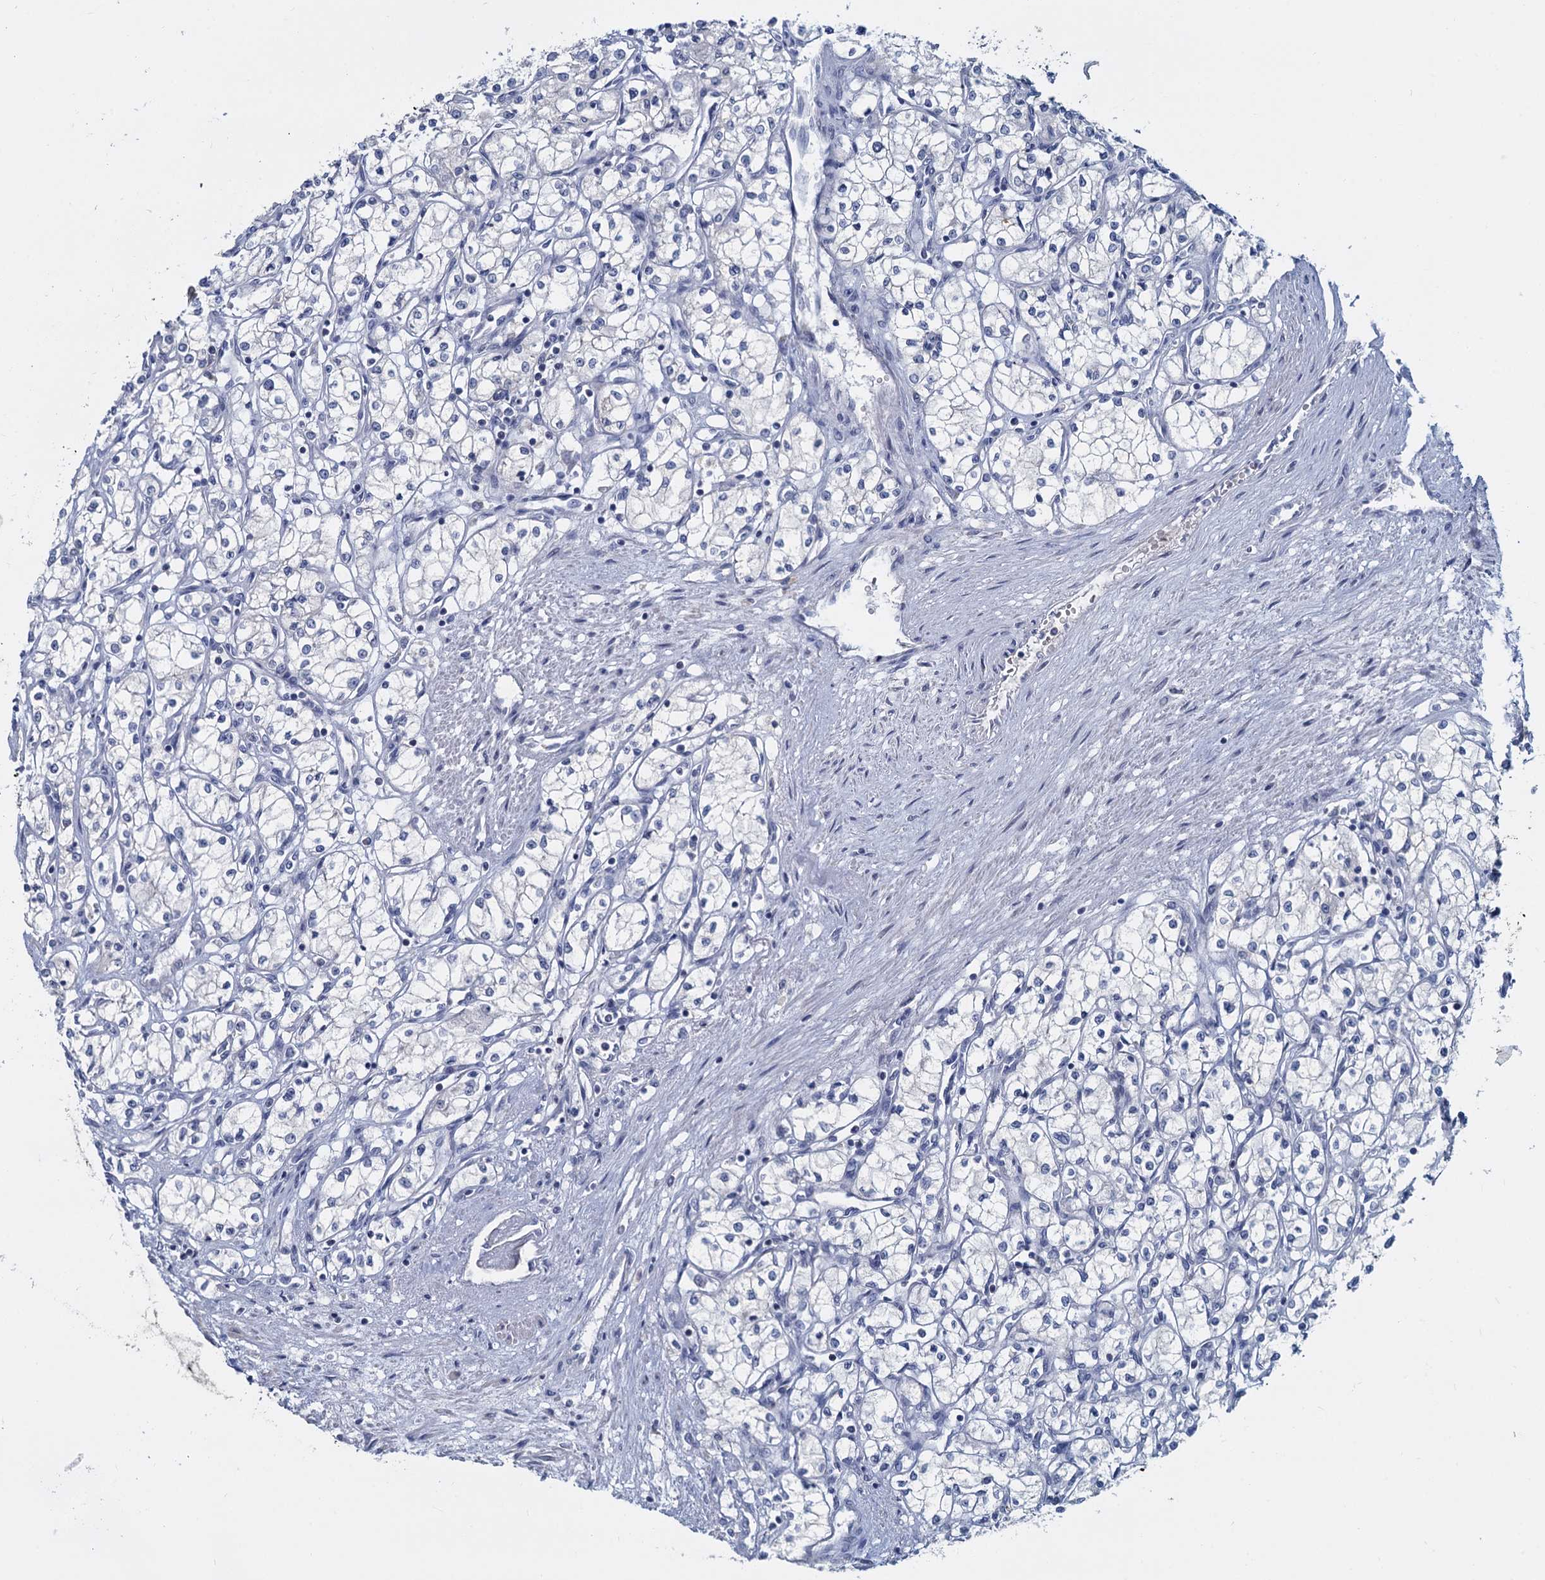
{"staining": {"intensity": "negative", "quantity": "none", "location": "none"}, "tissue": "renal cancer", "cell_type": "Tumor cells", "image_type": "cancer", "snomed": [{"axis": "morphology", "description": "Adenocarcinoma, NOS"}, {"axis": "topography", "description": "Kidney"}], "caption": "Immunohistochemistry micrograph of neoplastic tissue: adenocarcinoma (renal) stained with DAB (3,3'-diaminobenzidine) reveals no significant protein expression in tumor cells.", "gene": "ACSM3", "patient": {"sex": "male", "age": 59}}